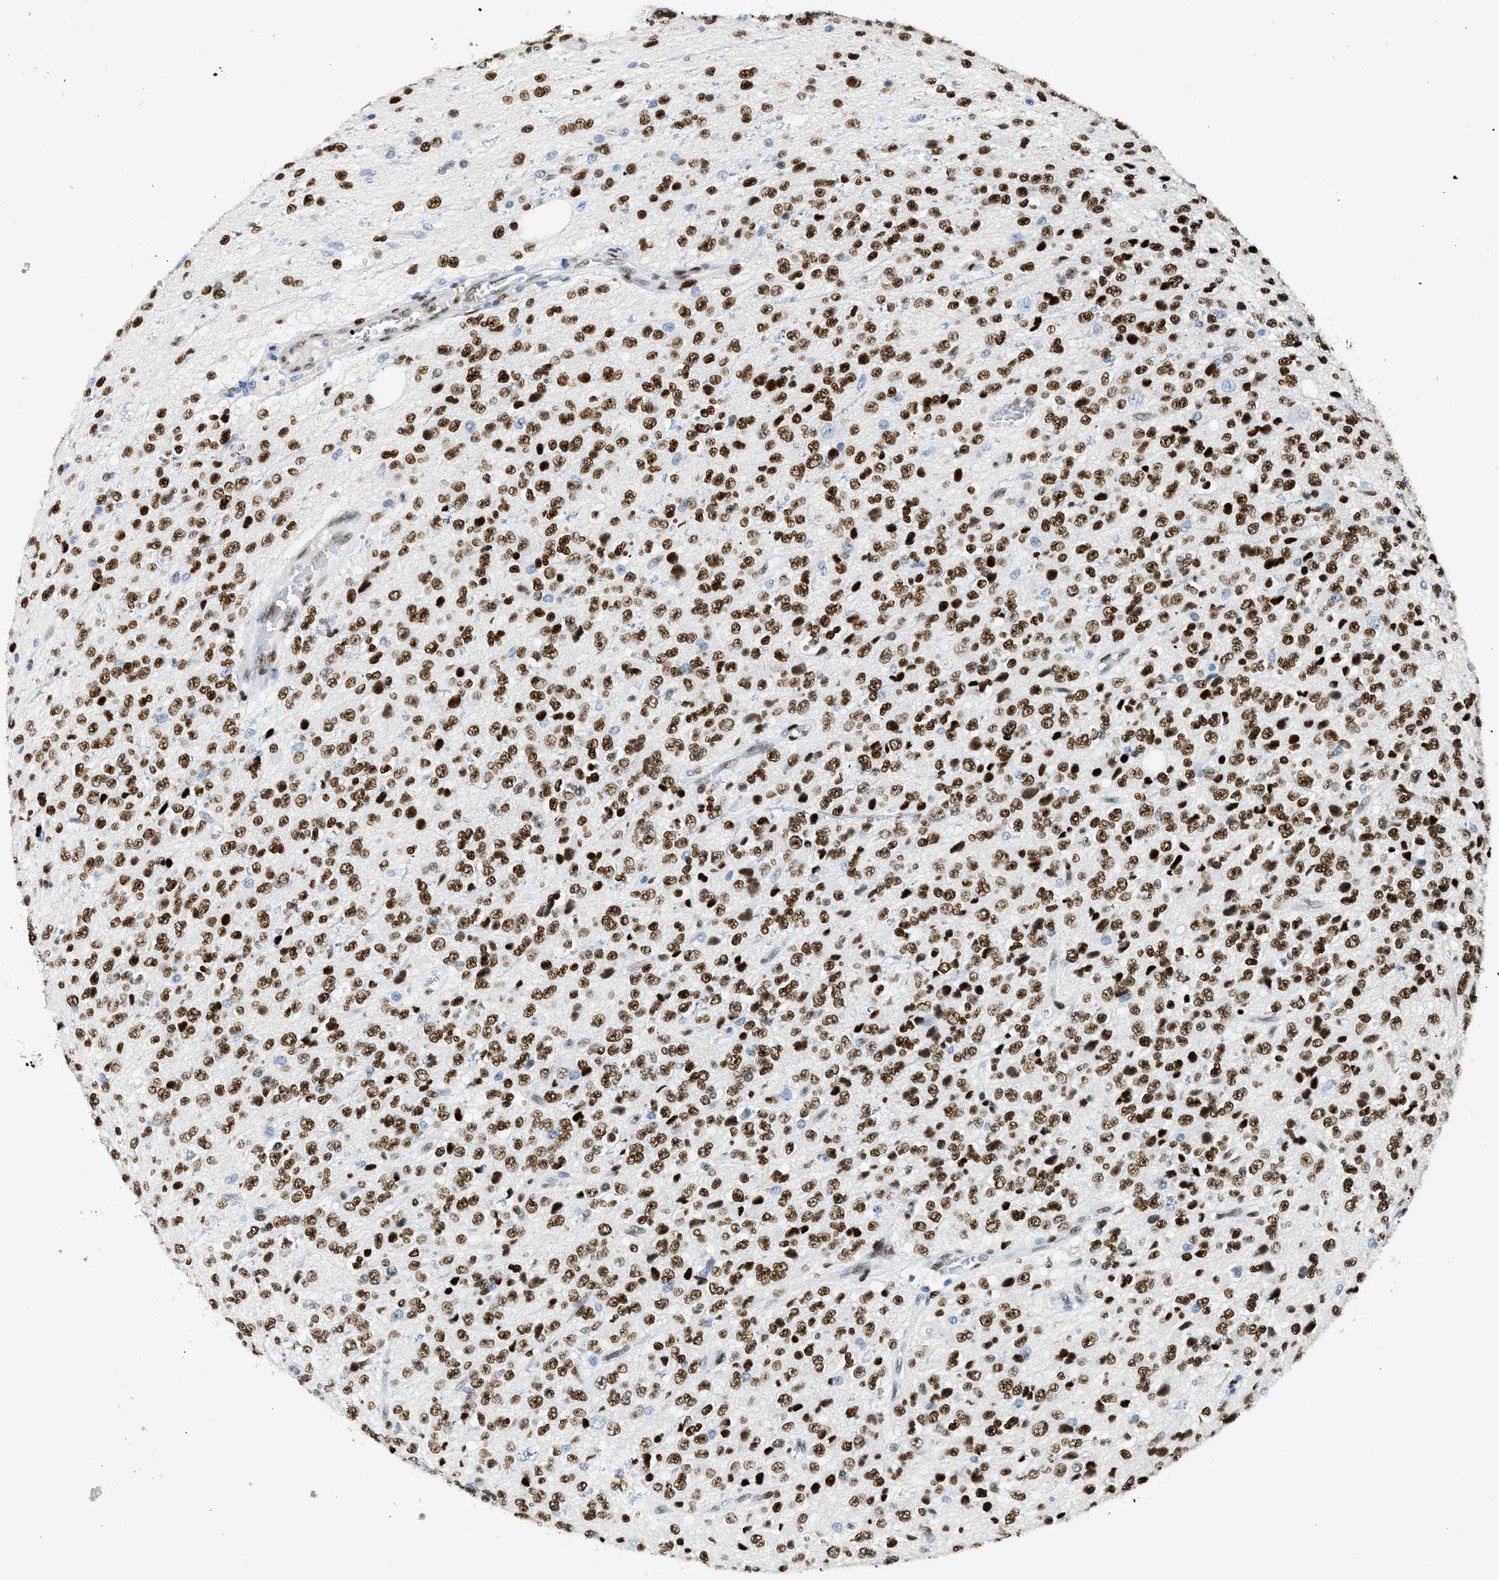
{"staining": {"intensity": "strong", "quantity": ">75%", "location": "nuclear"}, "tissue": "glioma", "cell_type": "Tumor cells", "image_type": "cancer", "snomed": [{"axis": "morphology", "description": "Glioma, malignant, High grade"}, {"axis": "topography", "description": "pancreas cauda"}], "caption": "IHC micrograph of human glioma stained for a protein (brown), which shows high levels of strong nuclear expression in approximately >75% of tumor cells.", "gene": "ZBTB20", "patient": {"sex": "male", "age": 60}}